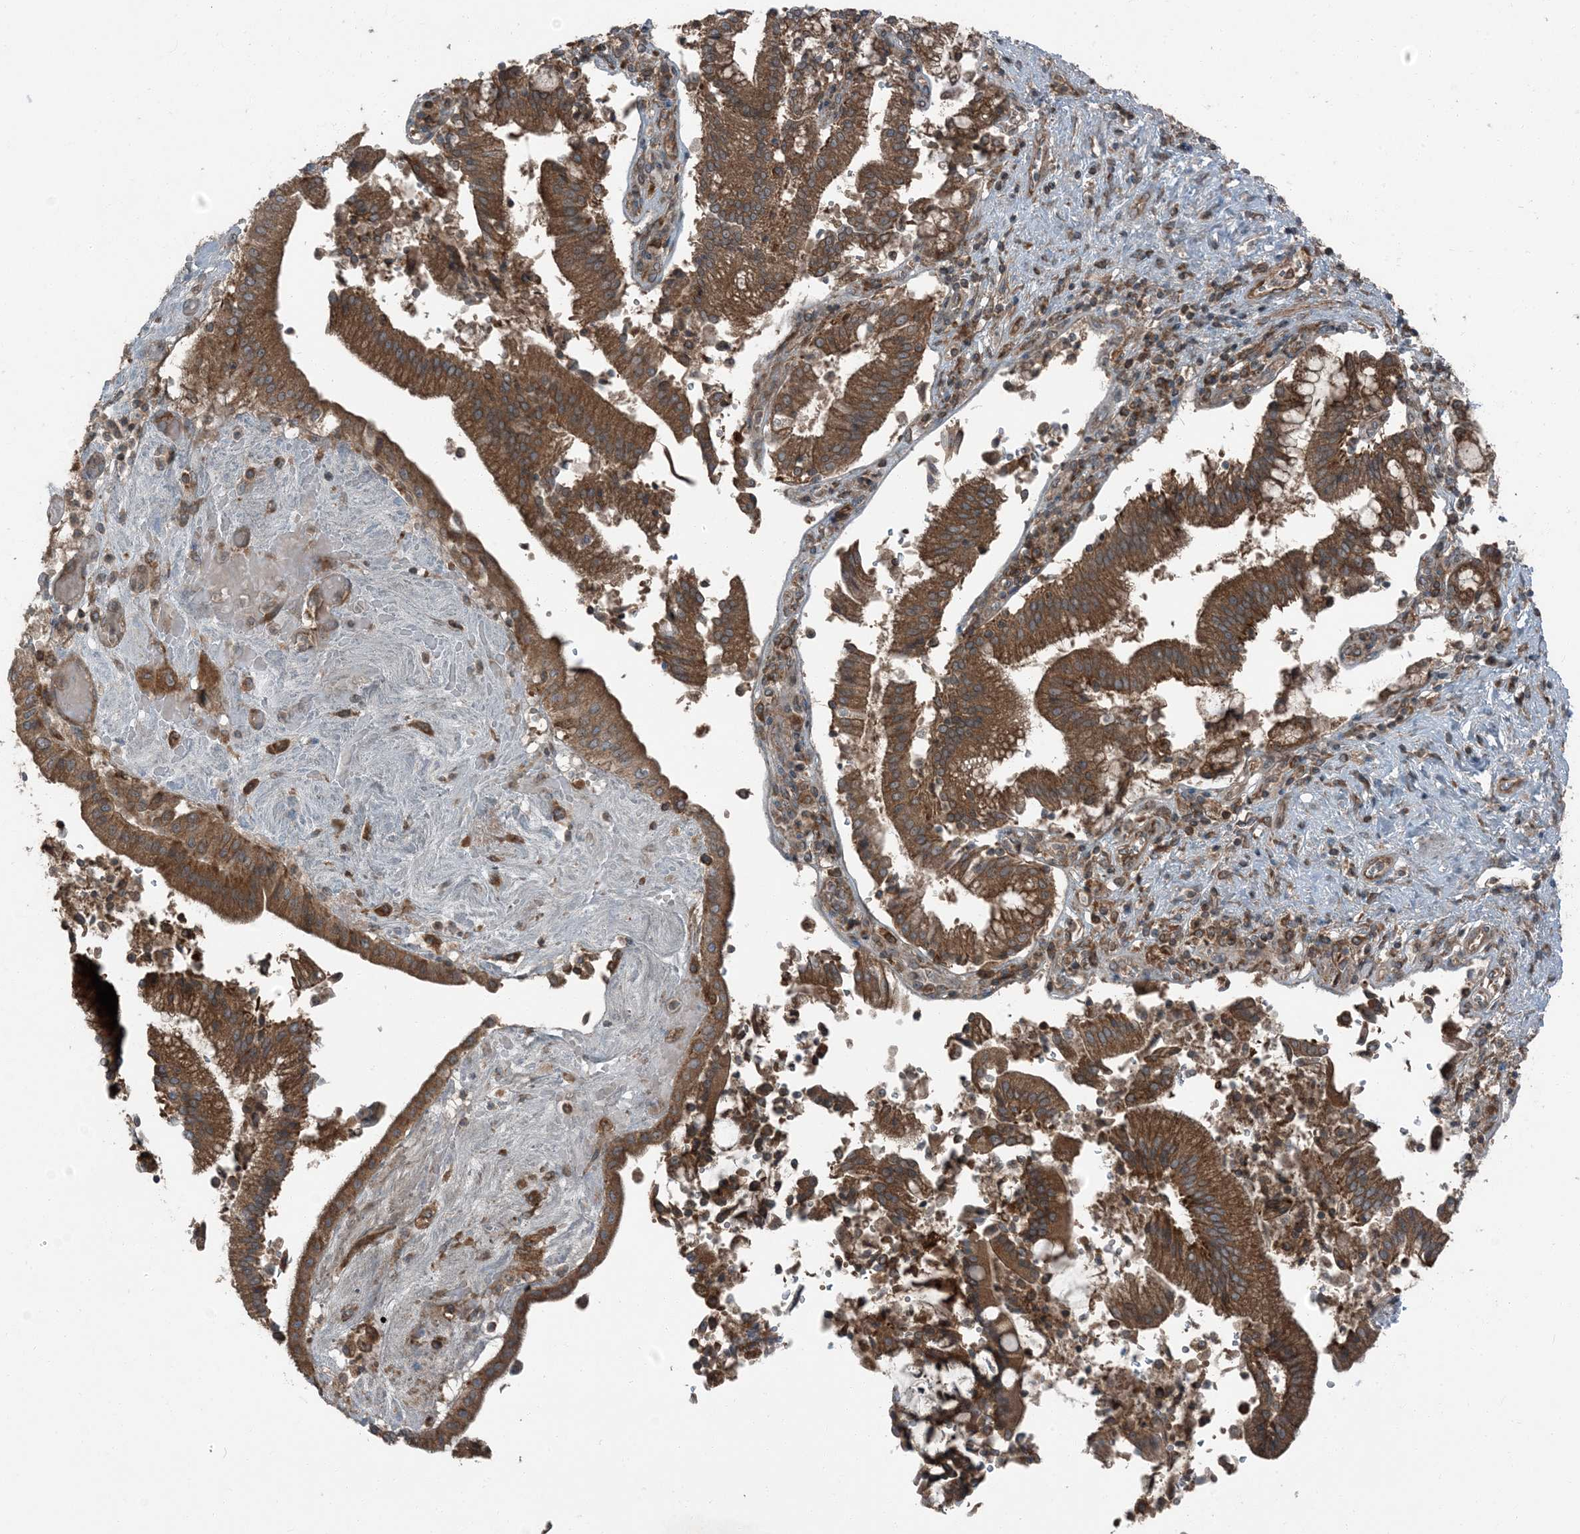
{"staining": {"intensity": "moderate", "quantity": ">75%", "location": "cytoplasmic/membranous"}, "tissue": "pancreatic cancer", "cell_type": "Tumor cells", "image_type": "cancer", "snomed": [{"axis": "morphology", "description": "Adenocarcinoma, NOS"}, {"axis": "topography", "description": "Pancreas"}], "caption": "Adenocarcinoma (pancreatic) stained with a protein marker demonstrates moderate staining in tumor cells.", "gene": "RAB3GAP1", "patient": {"sex": "male", "age": 46}}